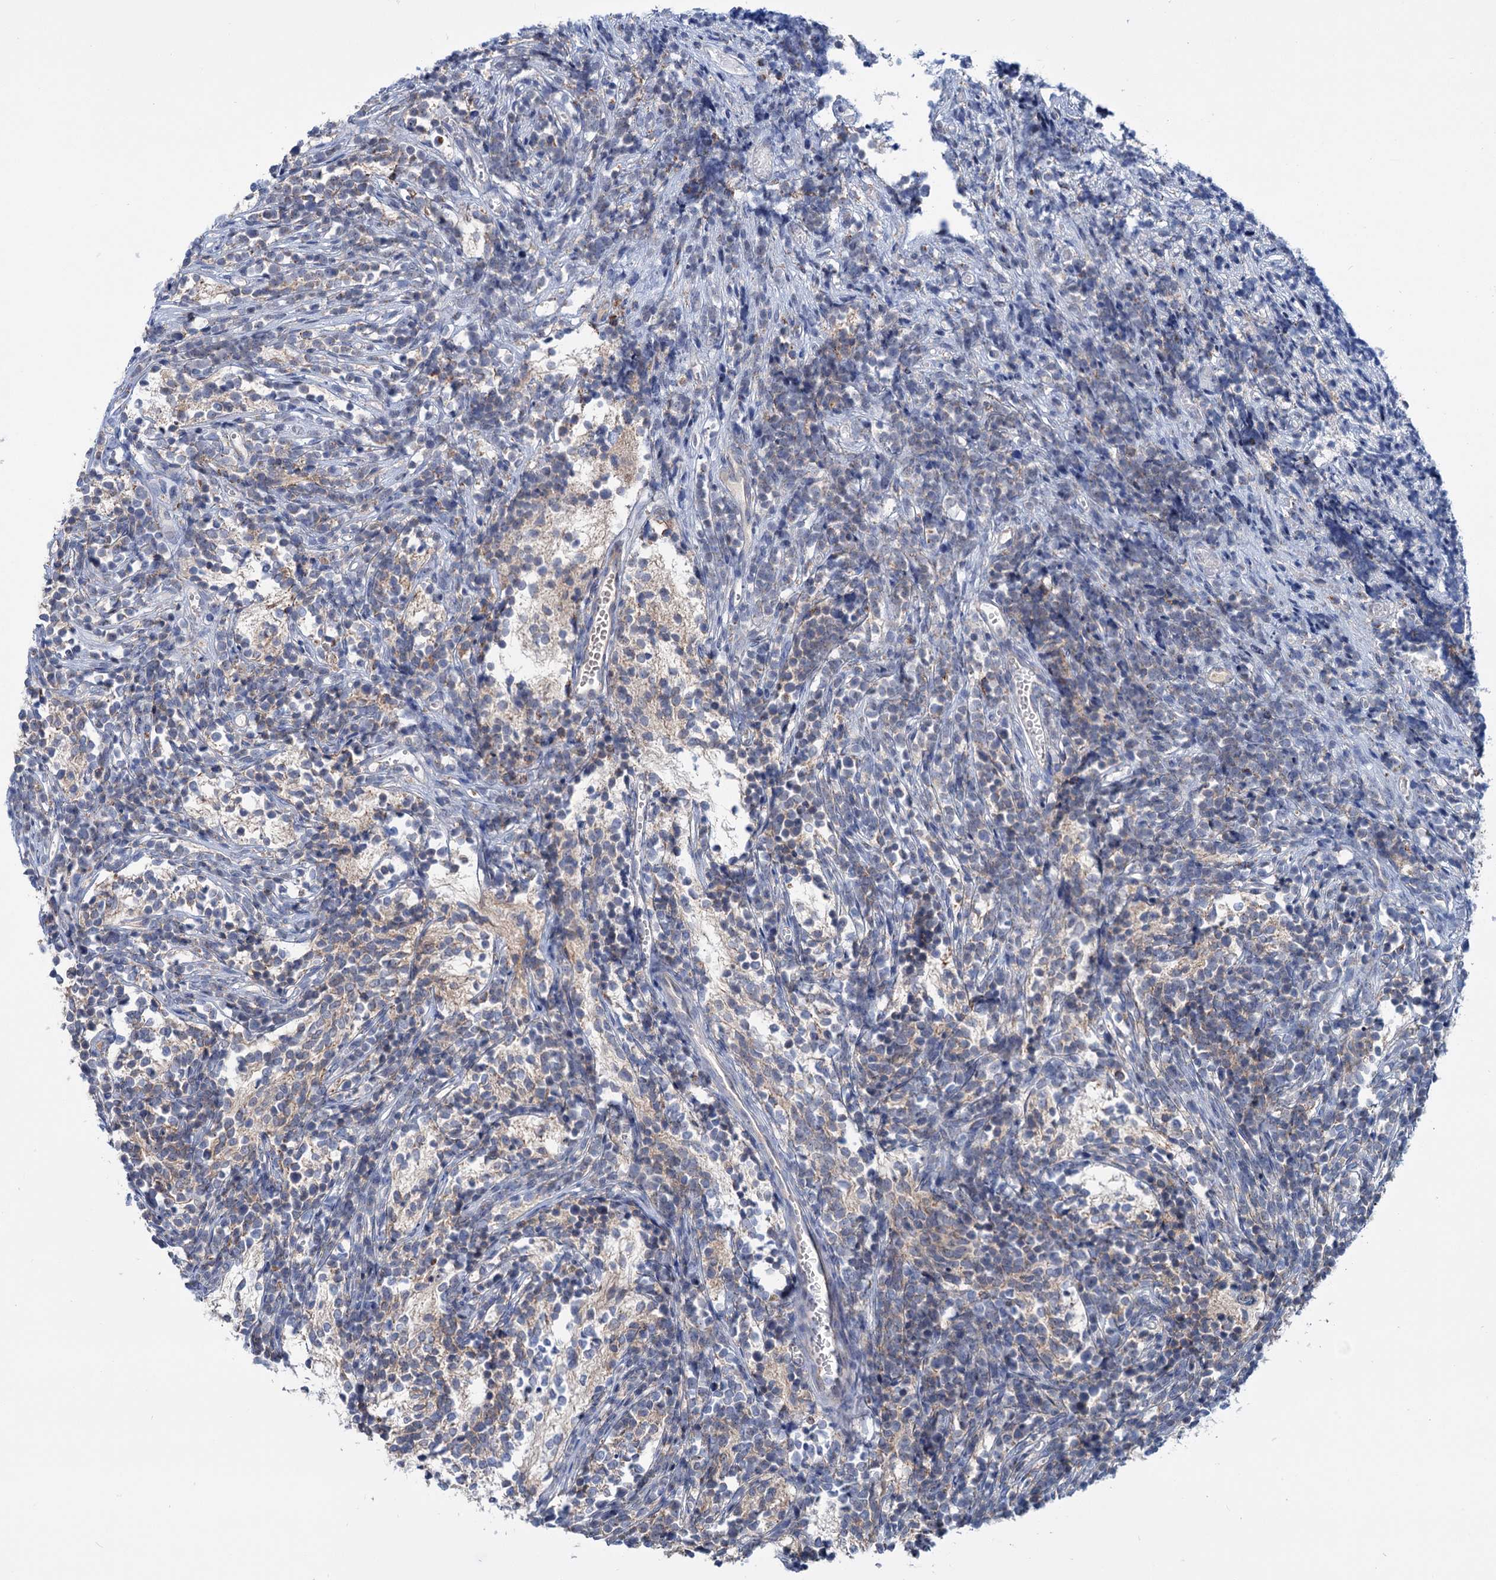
{"staining": {"intensity": "weak", "quantity": "<25%", "location": "cytoplasmic/membranous"}, "tissue": "glioma", "cell_type": "Tumor cells", "image_type": "cancer", "snomed": [{"axis": "morphology", "description": "Glioma, malignant, Low grade"}, {"axis": "topography", "description": "Brain"}], "caption": "Photomicrograph shows no protein staining in tumor cells of glioma tissue. (IHC, brightfield microscopy, high magnification).", "gene": "LPIN1", "patient": {"sex": "female", "age": 1}}